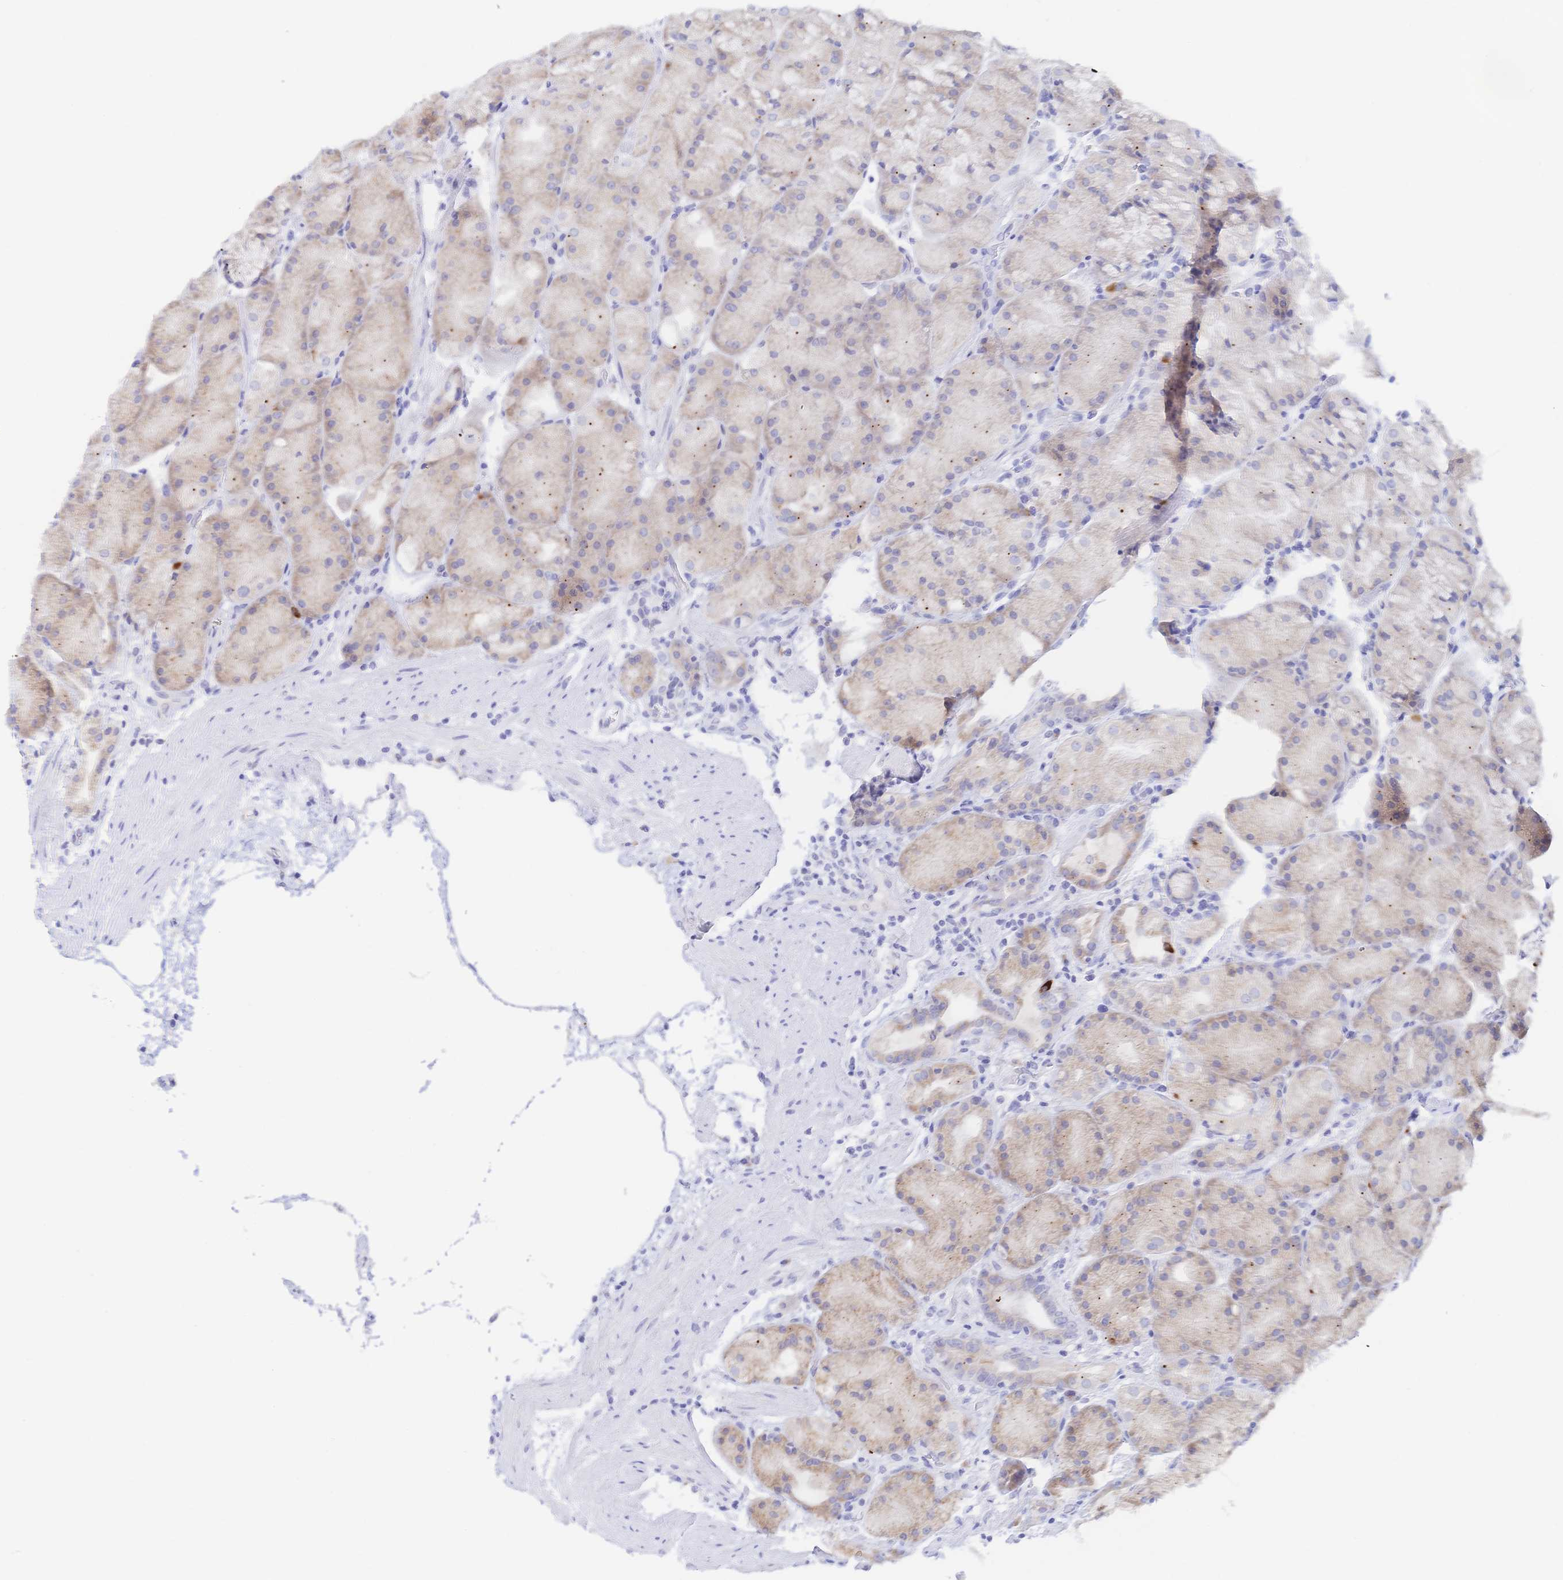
{"staining": {"intensity": "weak", "quantity": "<25%", "location": "cytoplasmic/membranous"}, "tissue": "stomach", "cell_type": "Glandular cells", "image_type": "normal", "snomed": [{"axis": "morphology", "description": "Normal tissue, NOS"}, {"axis": "topography", "description": "Stomach, upper"}, {"axis": "topography", "description": "Stomach"}], "caption": "Immunohistochemistry (IHC) photomicrograph of benign stomach: stomach stained with DAB (3,3'-diaminobenzidine) reveals no significant protein staining in glandular cells.", "gene": "SIAH3", "patient": {"sex": "male", "age": 48}}